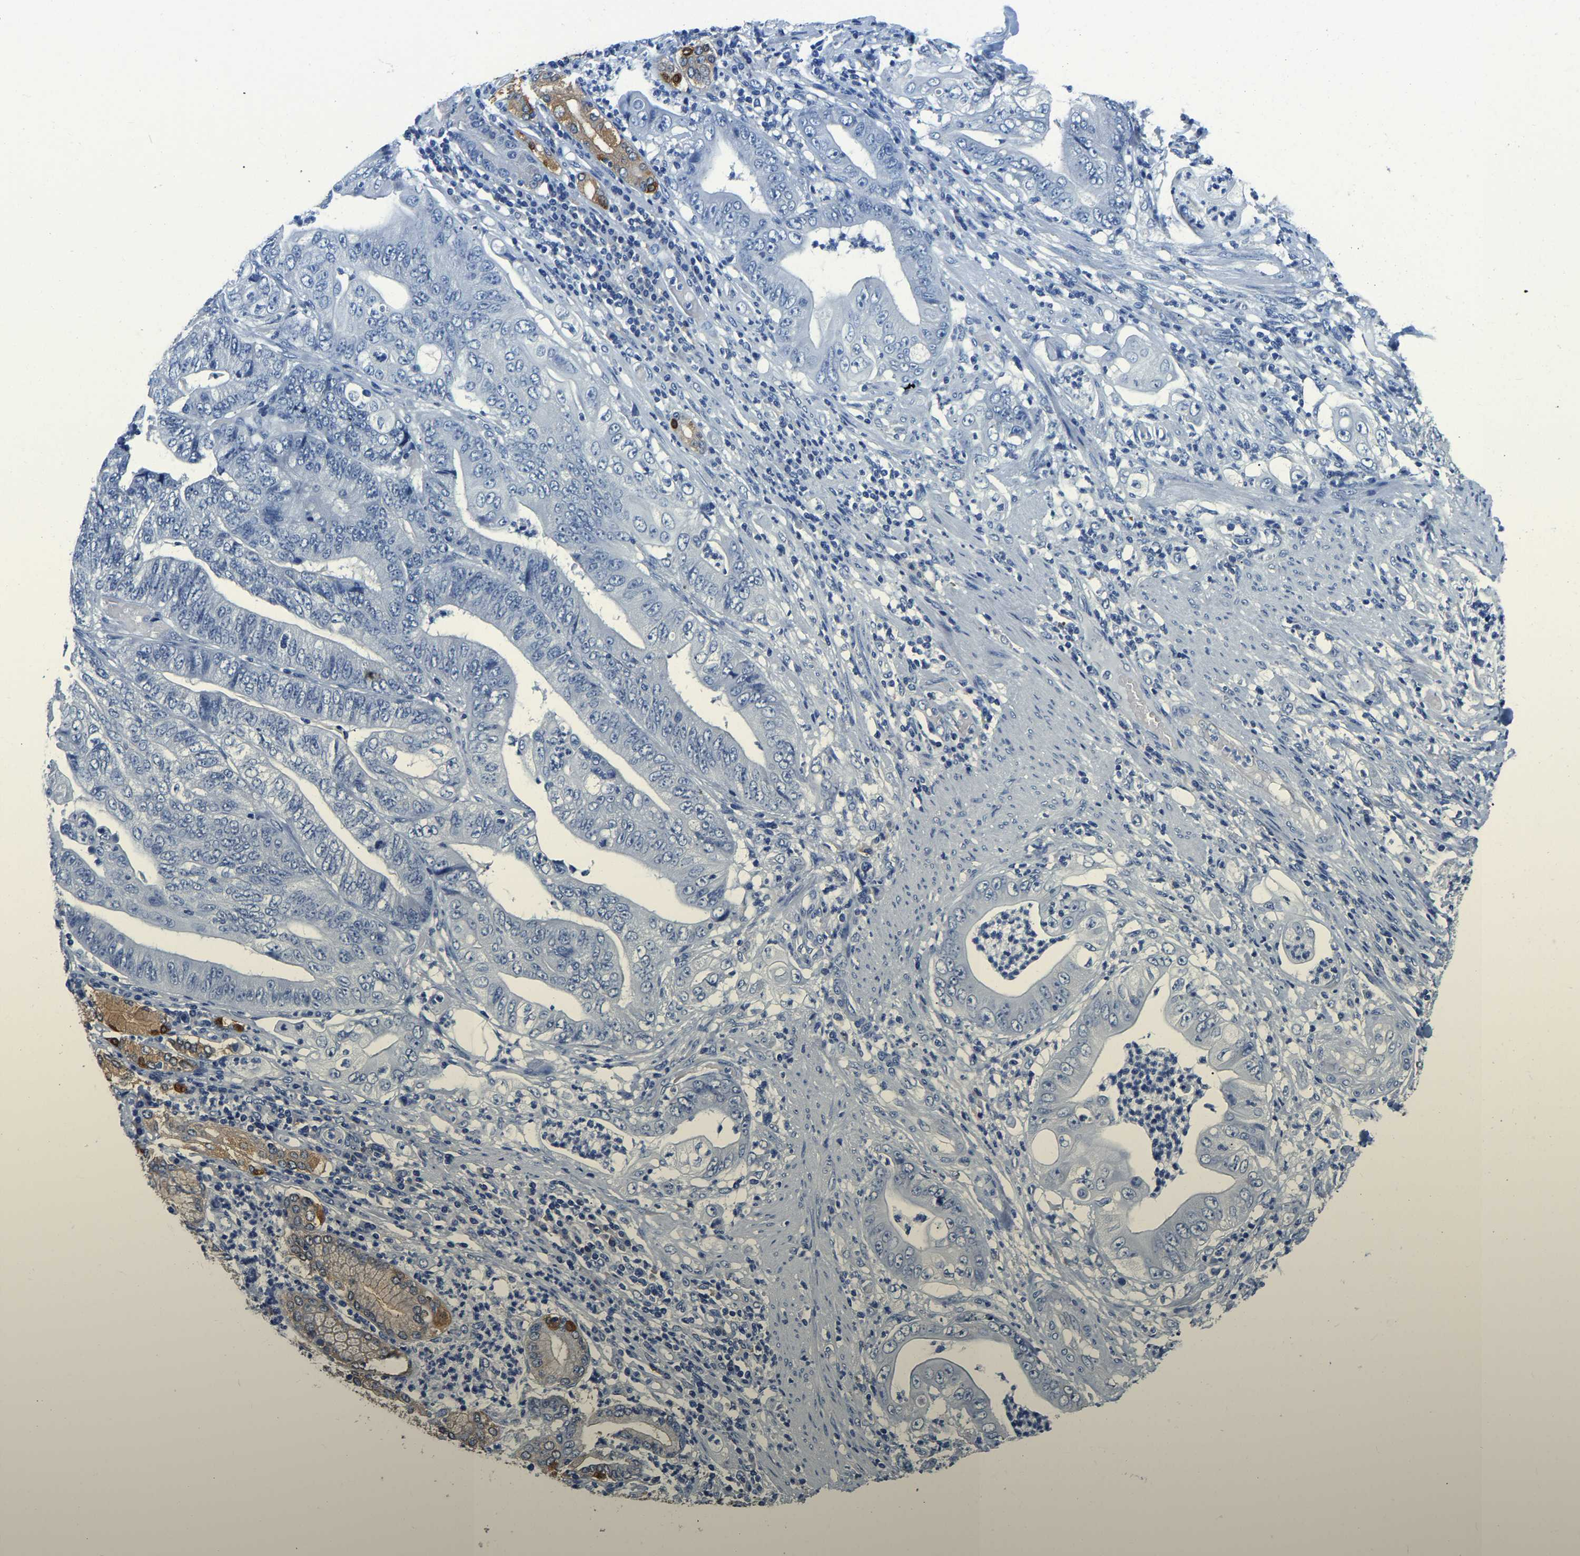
{"staining": {"intensity": "negative", "quantity": "none", "location": "none"}, "tissue": "stomach cancer", "cell_type": "Tumor cells", "image_type": "cancer", "snomed": [{"axis": "morphology", "description": "Adenocarcinoma, NOS"}, {"axis": "topography", "description": "Stomach"}], "caption": "This is an IHC image of adenocarcinoma (stomach). There is no positivity in tumor cells.", "gene": "ZDHHC13", "patient": {"sex": "female", "age": 73}}